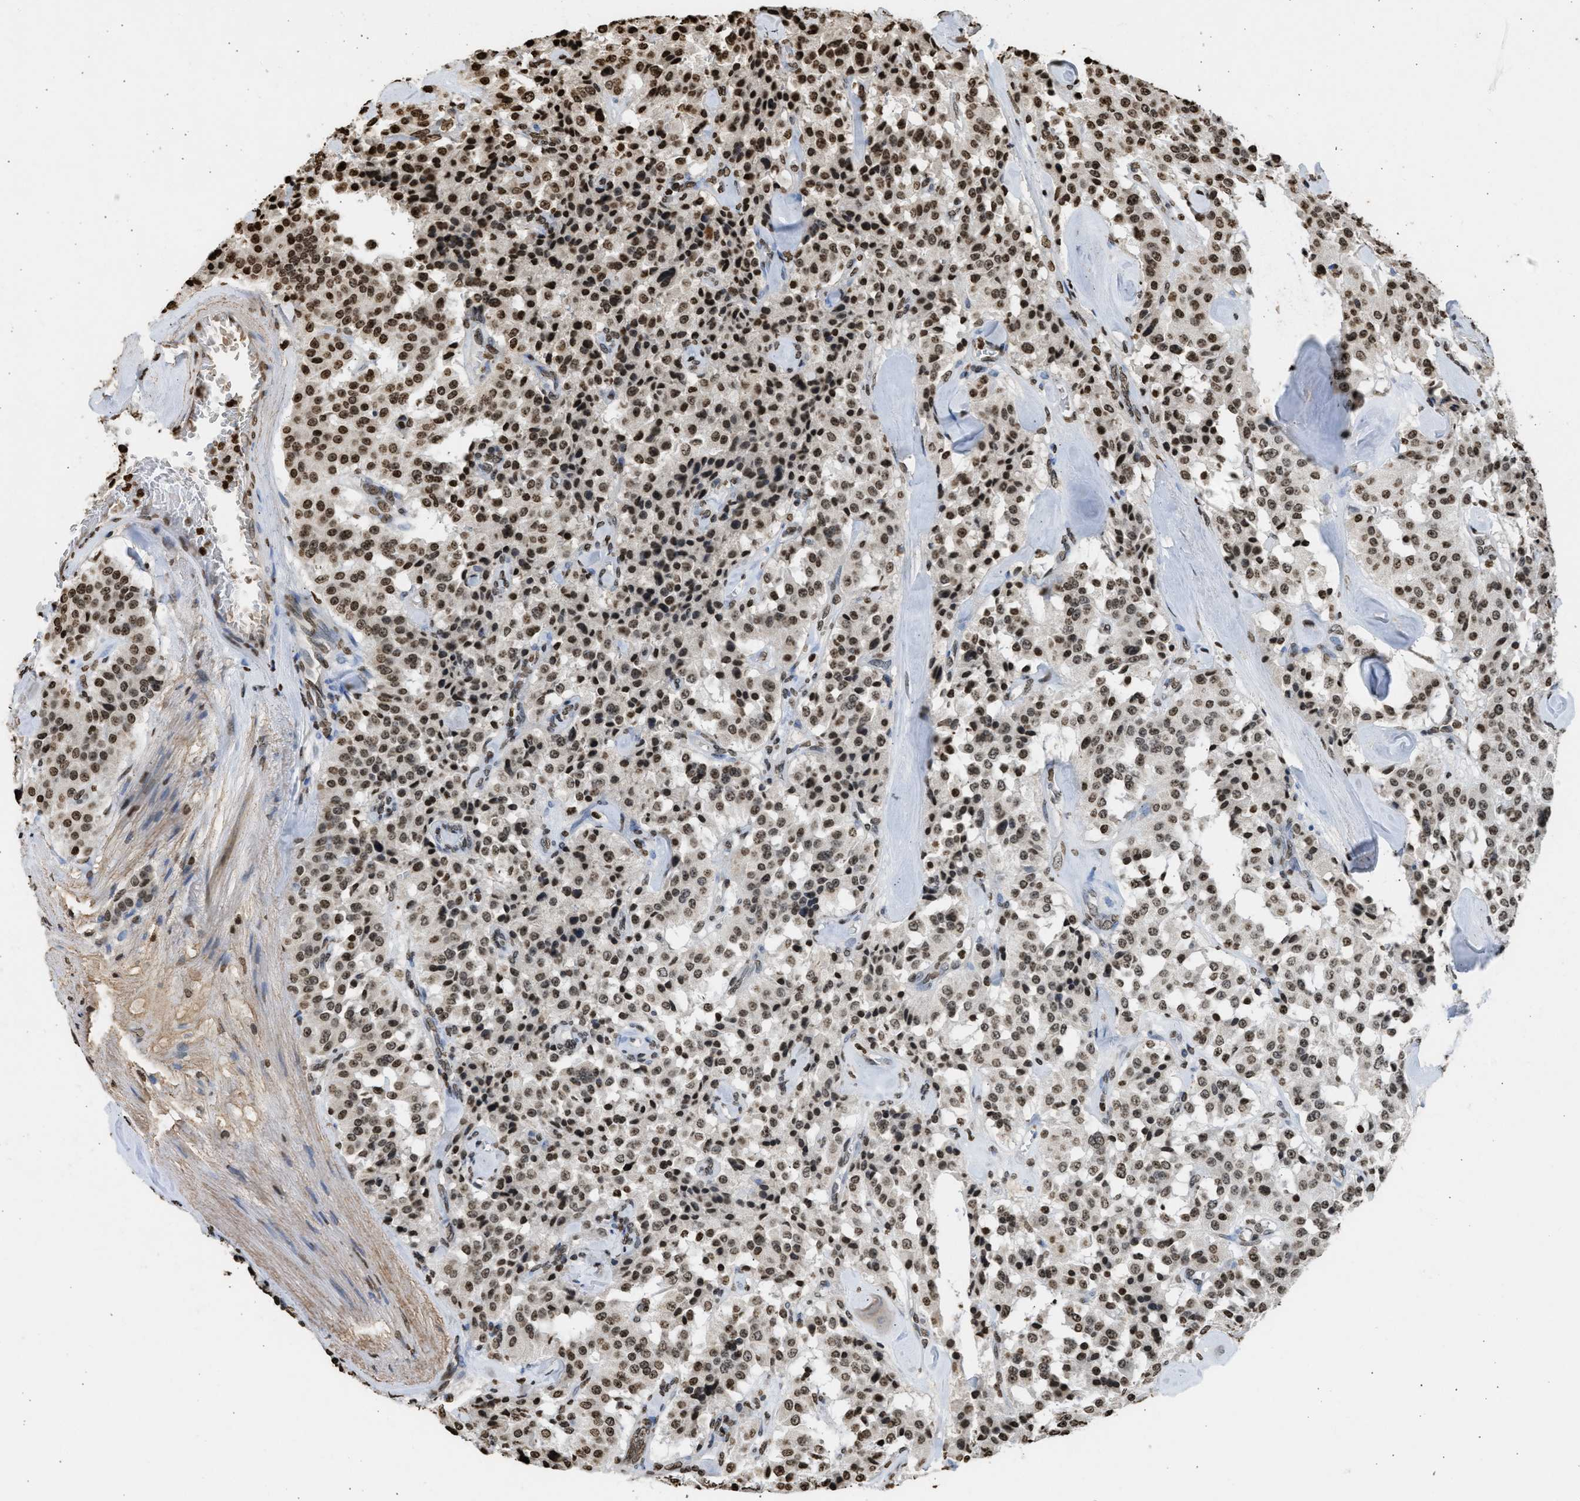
{"staining": {"intensity": "strong", "quantity": ">75%", "location": "nuclear"}, "tissue": "carcinoid", "cell_type": "Tumor cells", "image_type": "cancer", "snomed": [{"axis": "morphology", "description": "Carcinoid, malignant, NOS"}, {"axis": "topography", "description": "Lung"}], "caption": "Human malignant carcinoid stained with a brown dye reveals strong nuclear positive staining in approximately >75% of tumor cells.", "gene": "RRAGC", "patient": {"sex": "male", "age": 30}}